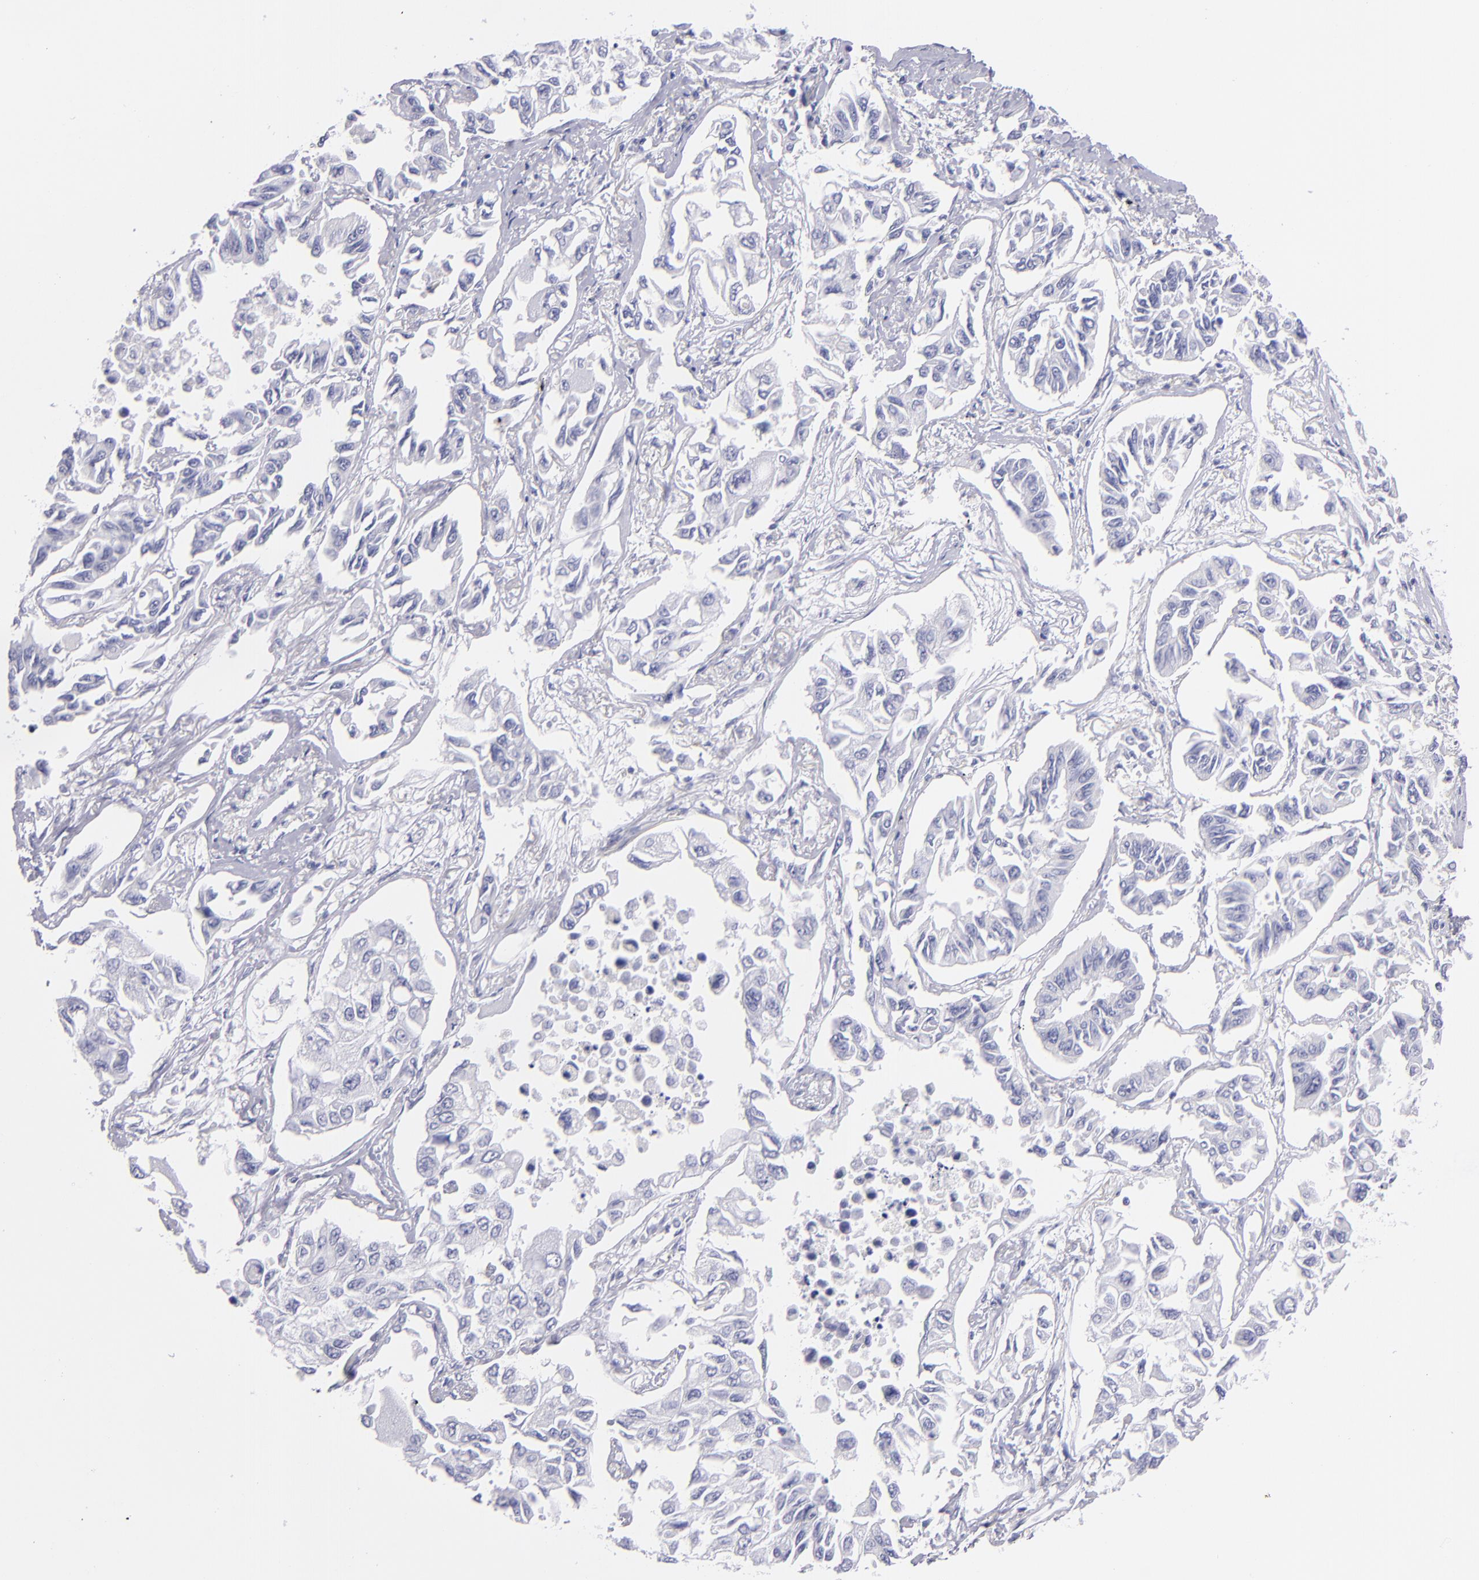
{"staining": {"intensity": "negative", "quantity": "none", "location": "none"}, "tissue": "lung cancer", "cell_type": "Tumor cells", "image_type": "cancer", "snomed": [{"axis": "morphology", "description": "Adenocarcinoma, NOS"}, {"axis": "topography", "description": "Lung"}], "caption": "There is no significant positivity in tumor cells of lung cancer (adenocarcinoma).", "gene": "PRPH", "patient": {"sex": "male", "age": 64}}